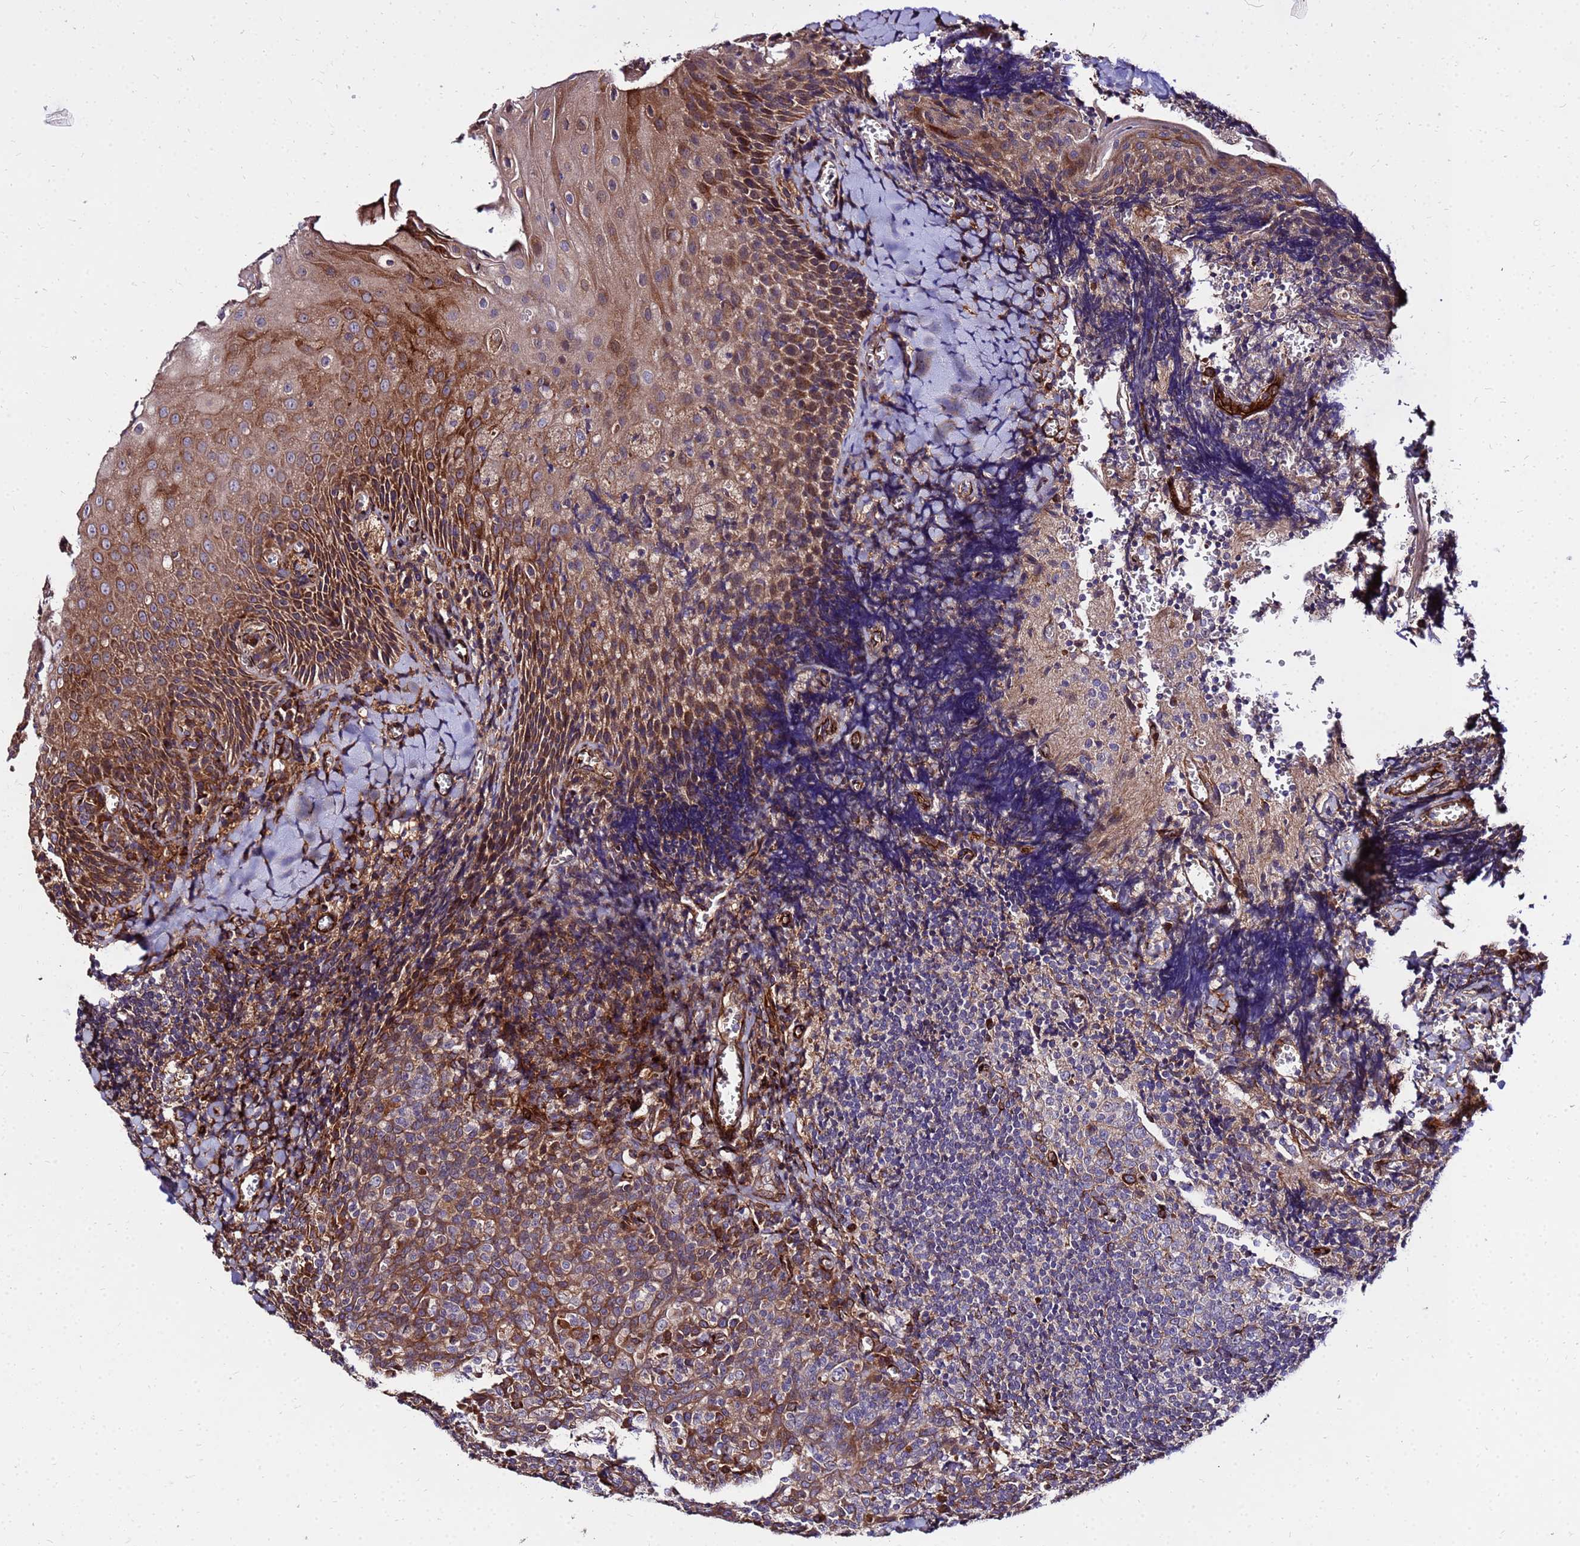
{"staining": {"intensity": "strong", "quantity": "<25%", "location": "cytoplasmic/membranous"}, "tissue": "tonsil", "cell_type": "Germinal center cells", "image_type": "normal", "snomed": [{"axis": "morphology", "description": "Normal tissue, NOS"}, {"axis": "topography", "description": "Tonsil"}], "caption": "Approximately <25% of germinal center cells in benign tonsil display strong cytoplasmic/membranous protein staining as visualized by brown immunohistochemical staining.", "gene": "WWC2", "patient": {"sex": "male", "age": 27}}